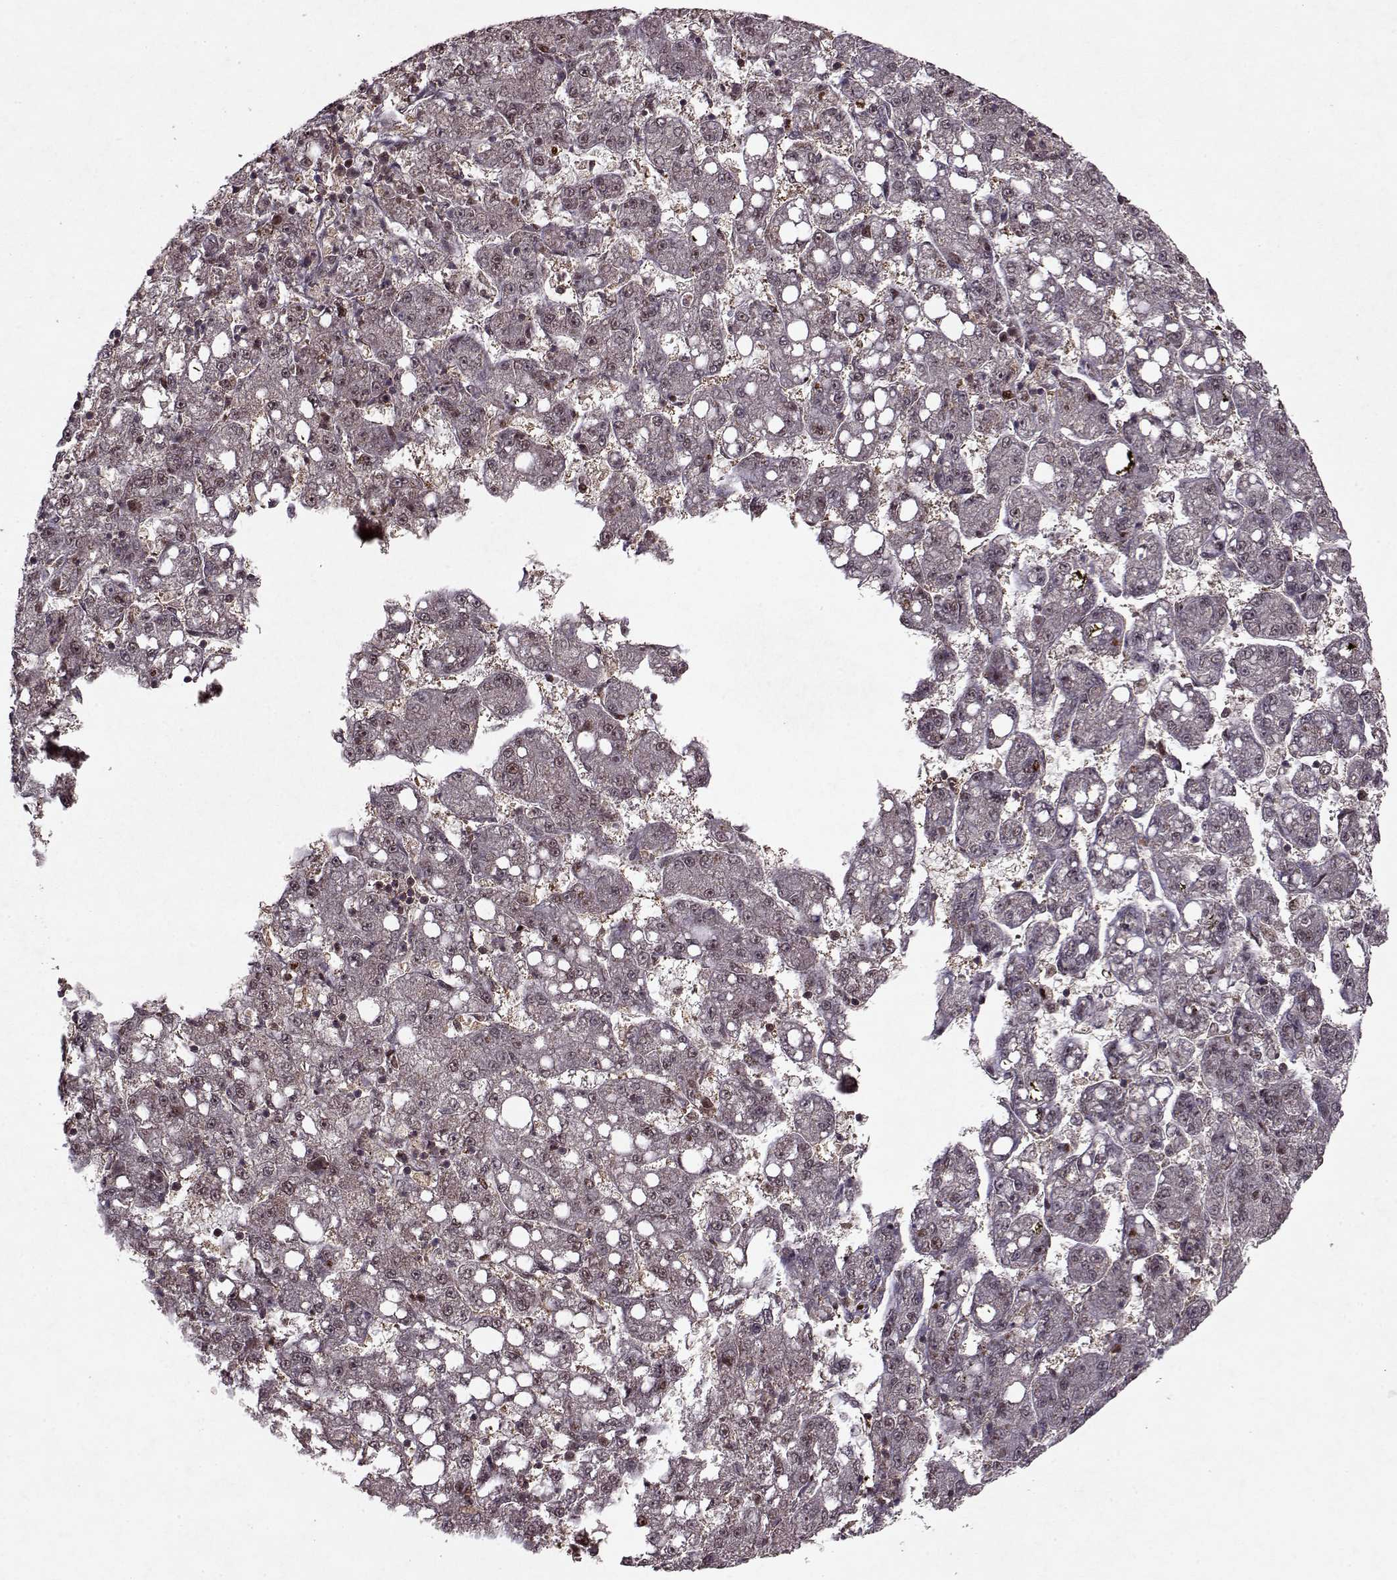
{"staining": {"intensity": "weak", "quantity": "<25%", "location": "nuclear"}, "tissue": "liver cancer", "cell_type": "Tumor cells", "image_type": "cancer", "snomed": [{"axis": "morphology", "description": "Carcinoma, Hepatocellular, NOS"}, {"axis": "topography", "description": "Liver"}], "caption": "Immunohistochemistry of liver hepatocellular carcinoma shows no expression in tumor cells. (DAB immunohistochemistry (IHC) visualized using brightfield microscopy, high magnification).", "gene": "PSMA7", "patient": {"sex": "female", "age": 65}}